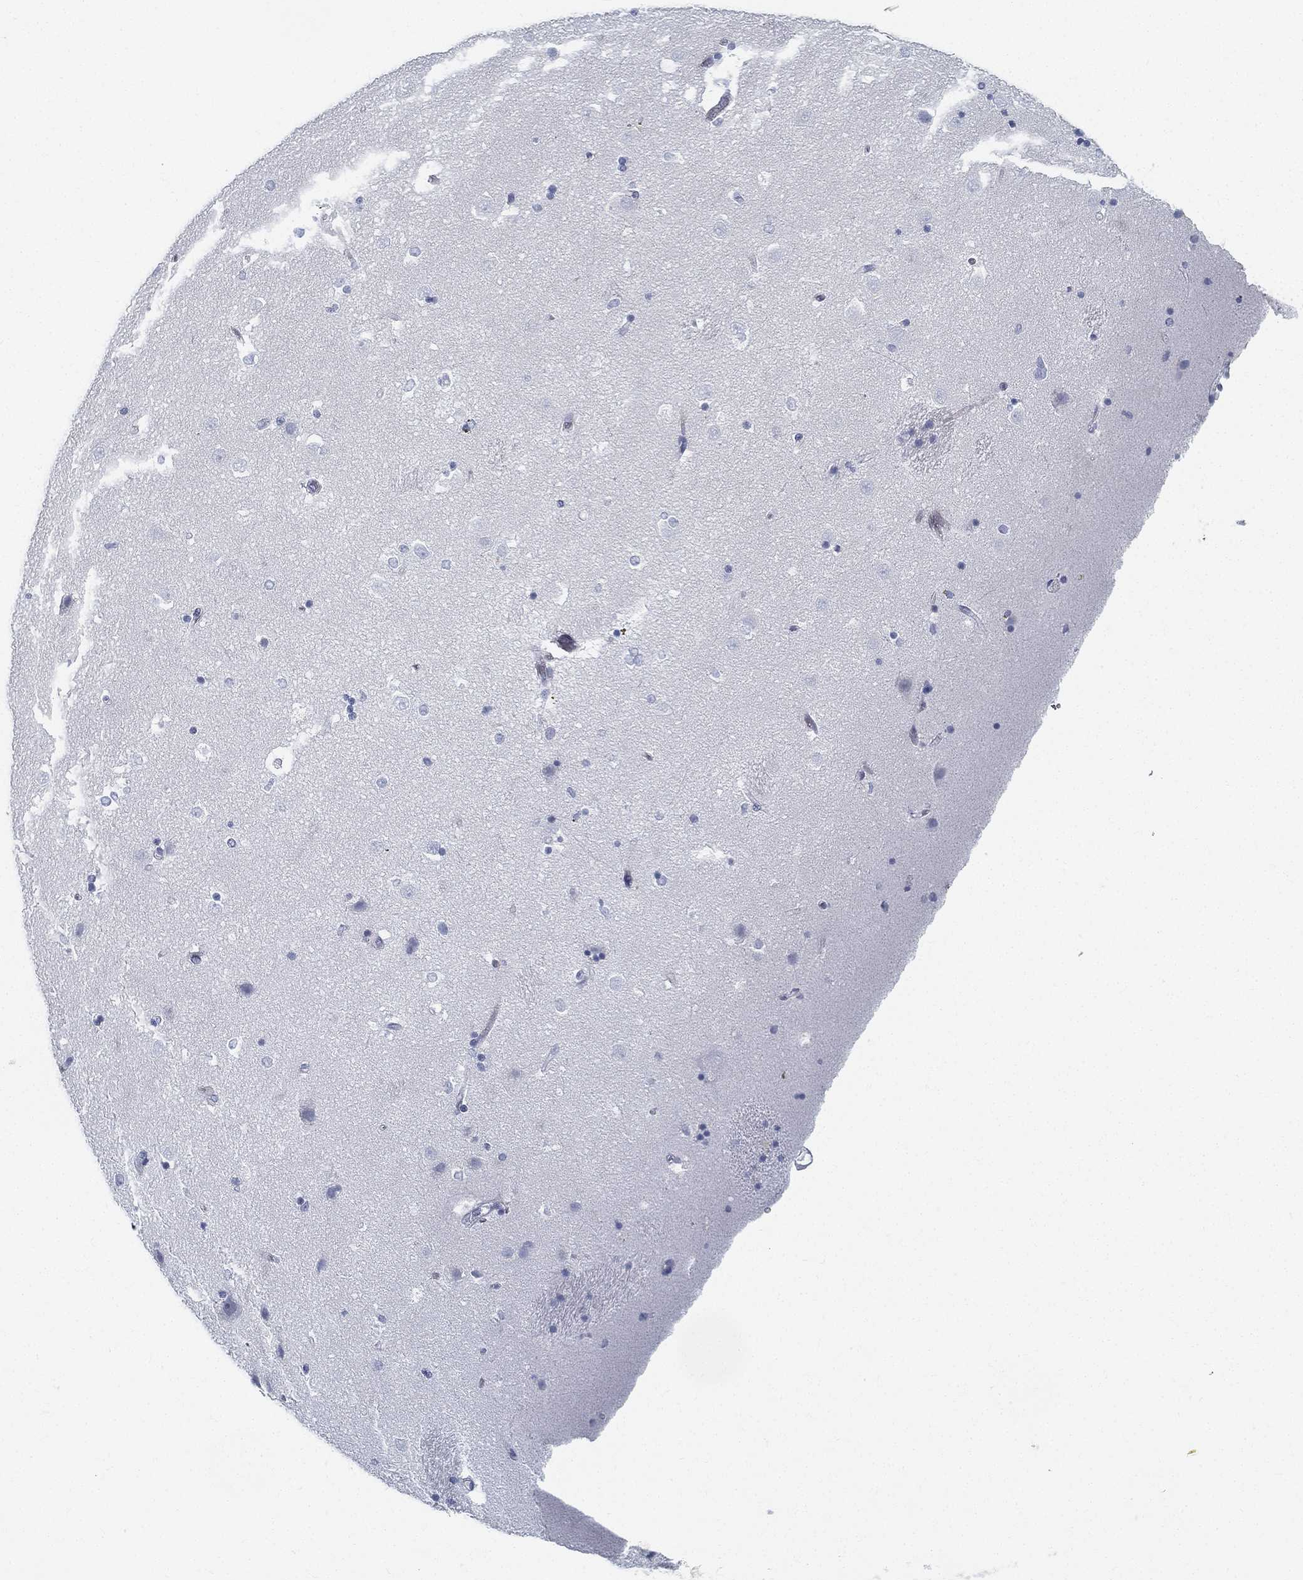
{"staining": {"intensity": "negative", "quantity": "none", "location": "none"}, "tissue": "caudate", "cell_type": "Glial cells", "image_type": "normal", "snomed": [{"axis": "morphology", "description": "Normal tissue, NOS"}, {"axis": "topography", "description": "Lateral ventricle wall"}], "caption": "Immunohistochemistry (IHC) of normal human caudate exhibits no expression in glial cells.", "gene": "SPPL2C", "patient": {"sex": "male", "age": 51}}